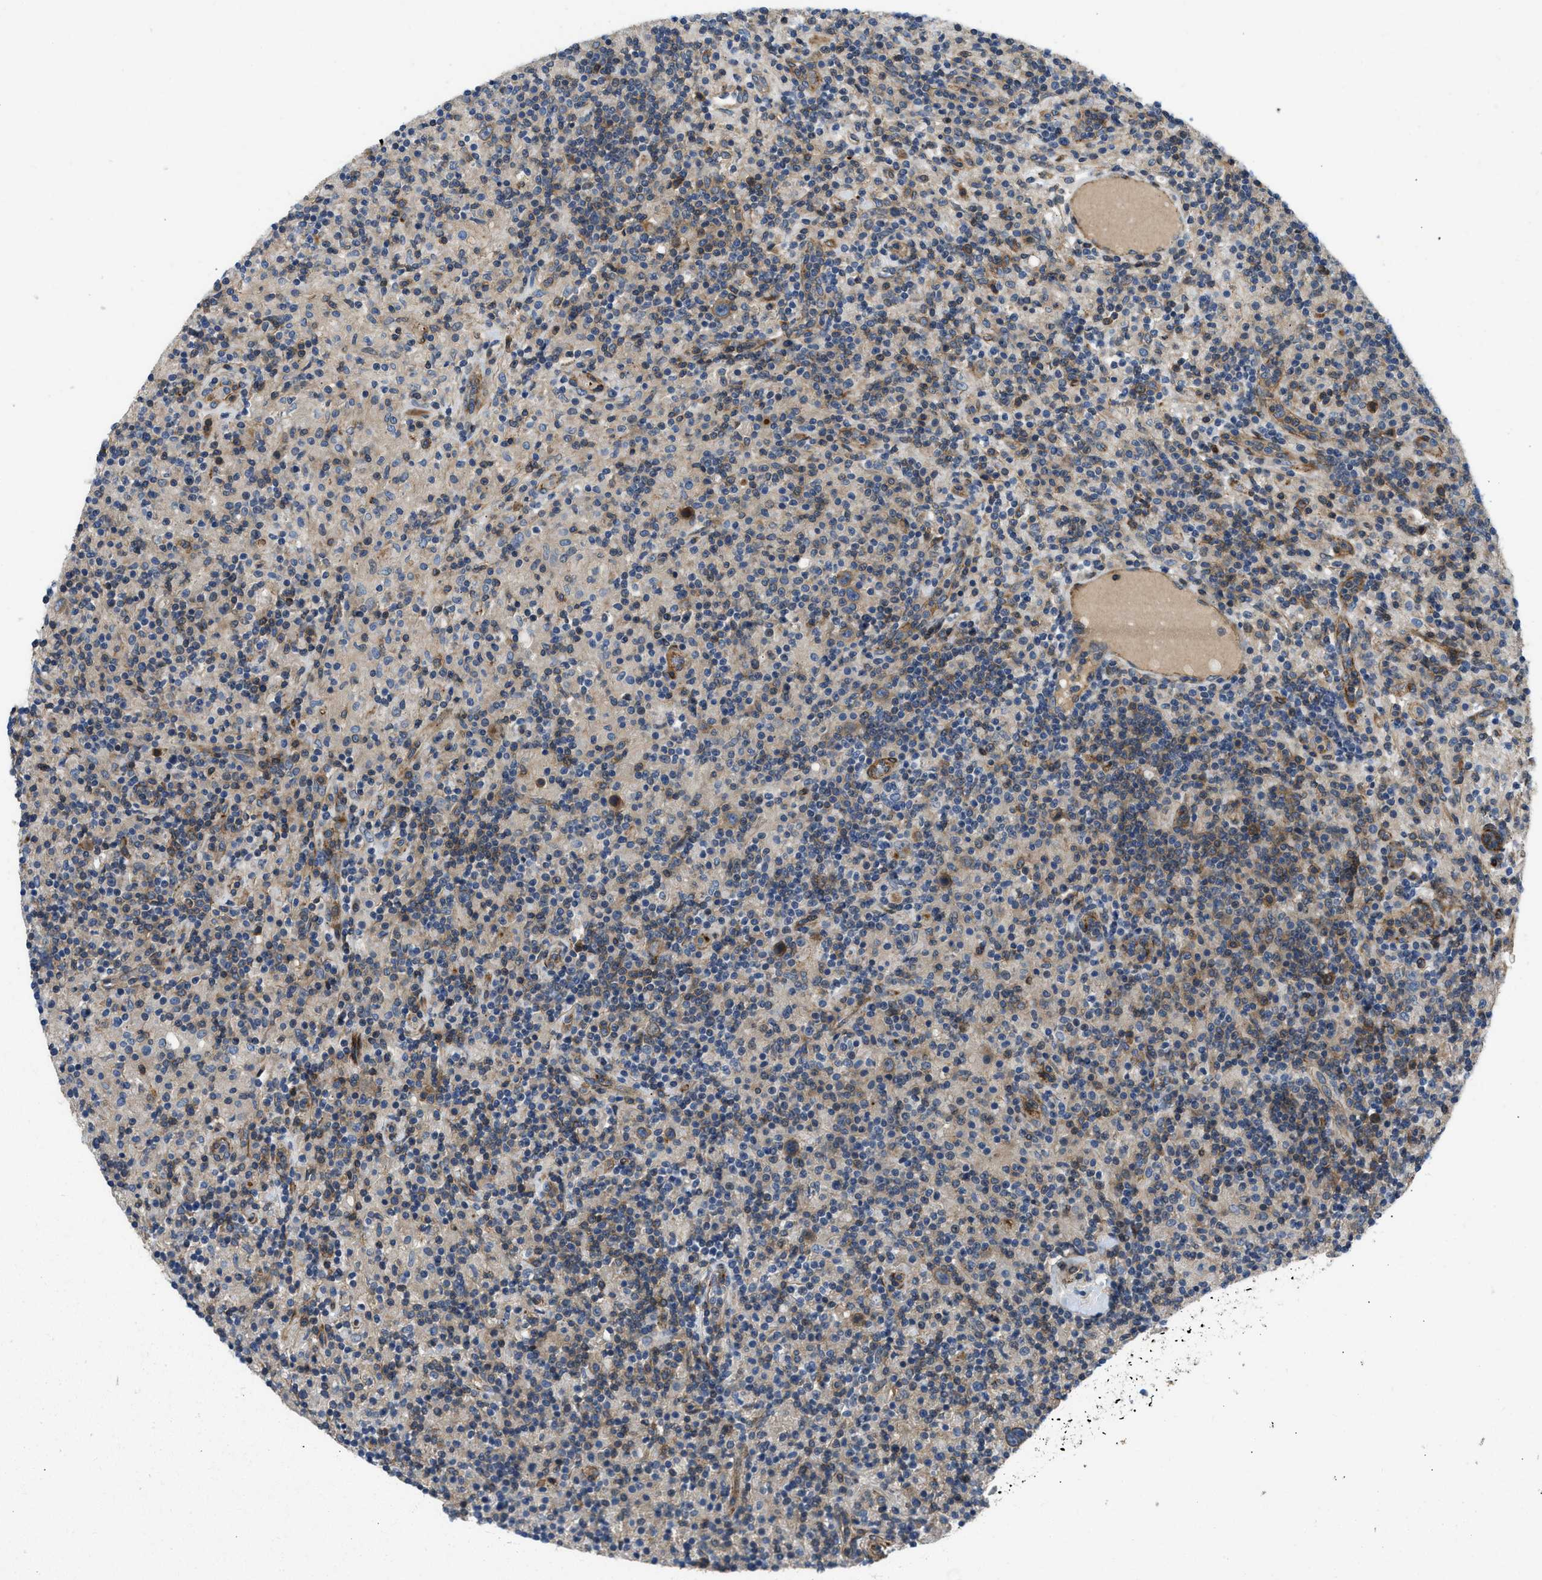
{"staining": {"intensity": "moderate", "quantity": "25%-75%", "location": "cytoplasmic/membranous"}, "tissue": "lymphoma", "cell_type": "Tumor cells", "image_type": "cancer", "snomed": [{"axis": "morphology", "description": "Hodgkin's disease, NOS"}, {"axis": "topography", "description": "Lymph node"}], "caption": "Lymphoma stained with a protein marker exhibits moderate staining in tumor cells.", "gene": "NYNRIN", "patient": {"sex": "male", "age": 70}}